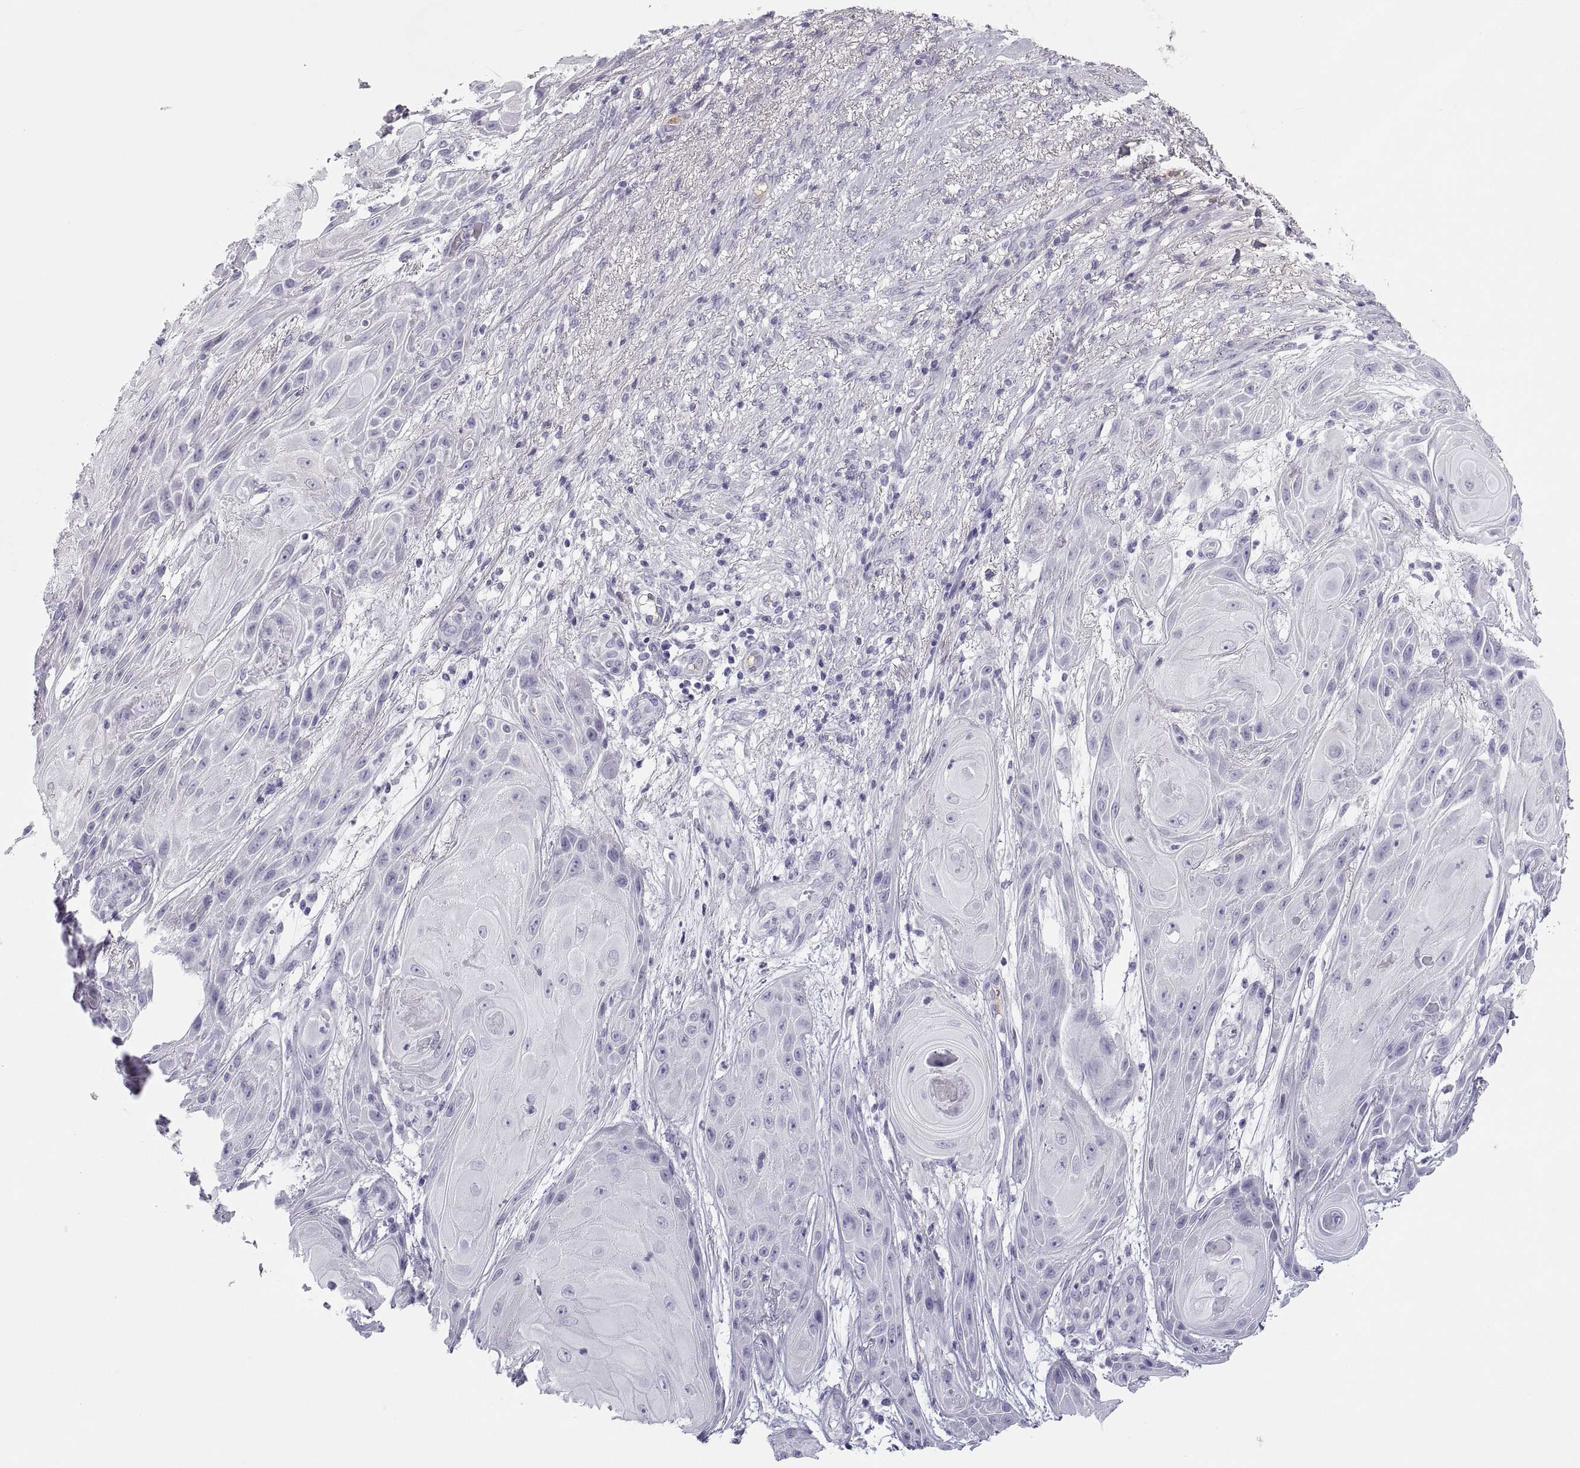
{"staining": {"intensity": "negative", "quantity": "none", "location": "none"}, "tissue": "skin cancer", "cell_type": "Tumor cells", "image_type": "cancer", "snomed": [{"axis": "morphology", "description": "Squamous cell carcinoma, NOS"}, {"axis": "topography", "description": "Skin"}], "caption": "Immunohistochemistry image of neoplastic tissue: human skin cancer (squamous cell carcinoma) stained with DAB (3,3'-diaminobenzidine) demonstrates no significant protein expression in tumor cells.", "gene": "MAGEB2", "patient": {"sex": "male", "age": 62}}